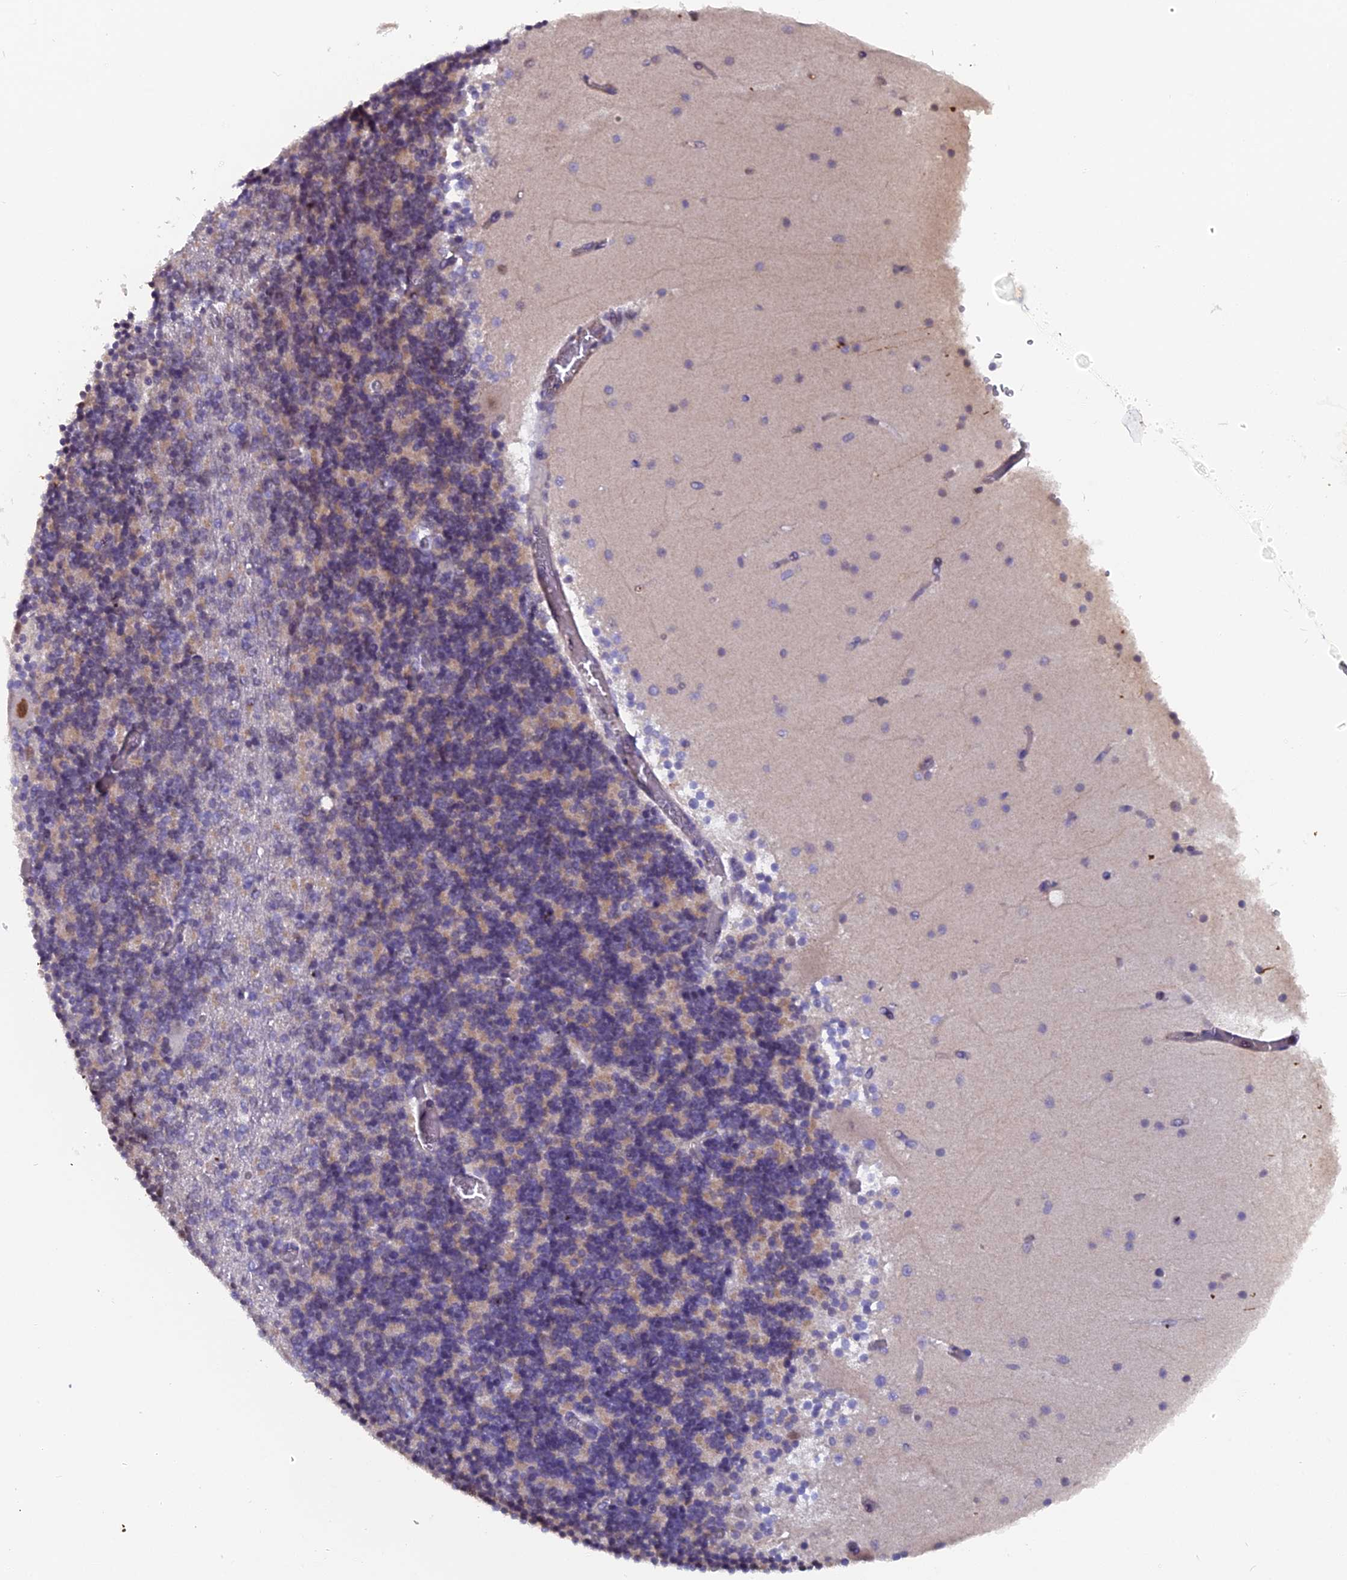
{"staining": {"intensity": "negative", "quantity": "none", "location": "none"}, "tissue": "cerebellum", "cell_type": "Cells in granular layer", "image_type": "normal", "snomed": [{"axis": "morphology", "description": "Normal tissue, NOS"}, {"axis": "topography", "description": "Cerebellum"}], "caption": "Immunohistochemistry (IHC) micrograph of unremarkable human cerebellum stained for a protein (brown), which reveals no expression in cells in granular layer.", "gene": "XKR9", "patient": {"sex": "female", "age": 28}}